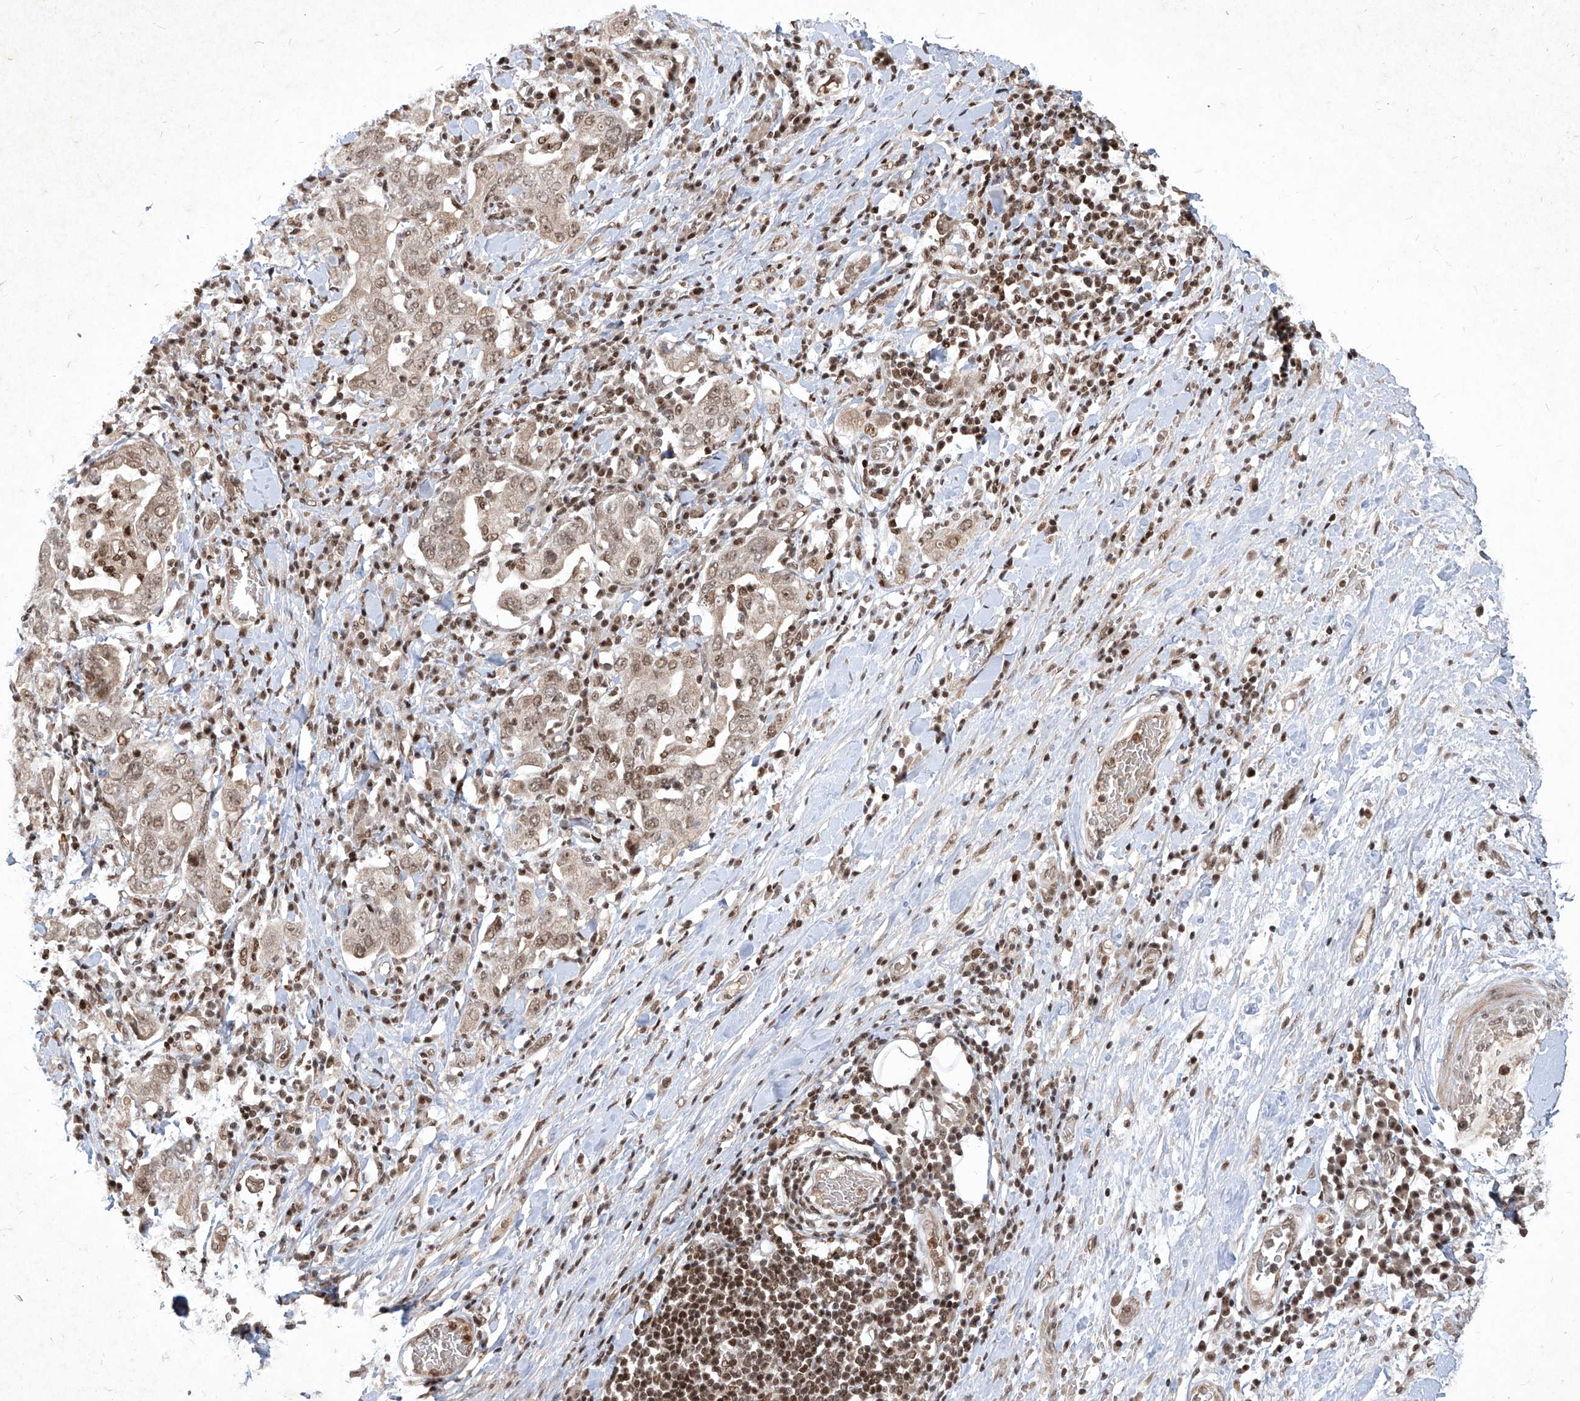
{"staining": {"intensity": "weak", "quantity": "25%-75%", "location": "cytoplasmic/membranous,nuclear"}, "tissue": "stomach cancer", "cell_type": "Tumor cells", "image_type": "cancer", "snomed": [{"axis": "morphology", "description": "Adenocarcinoma, NOS"}, {"axis": "topography", "description": "Stomach, upper"}], "caption": "Immunohistochemical staining of human stomach adenocarcinoma shows low levels of weak cytoplasmic/membranous and nuclear protein expression in about 25%-75% of tumor cells.", "gene": "IRF2", "patient": {"sex": "male", "age": 62}}